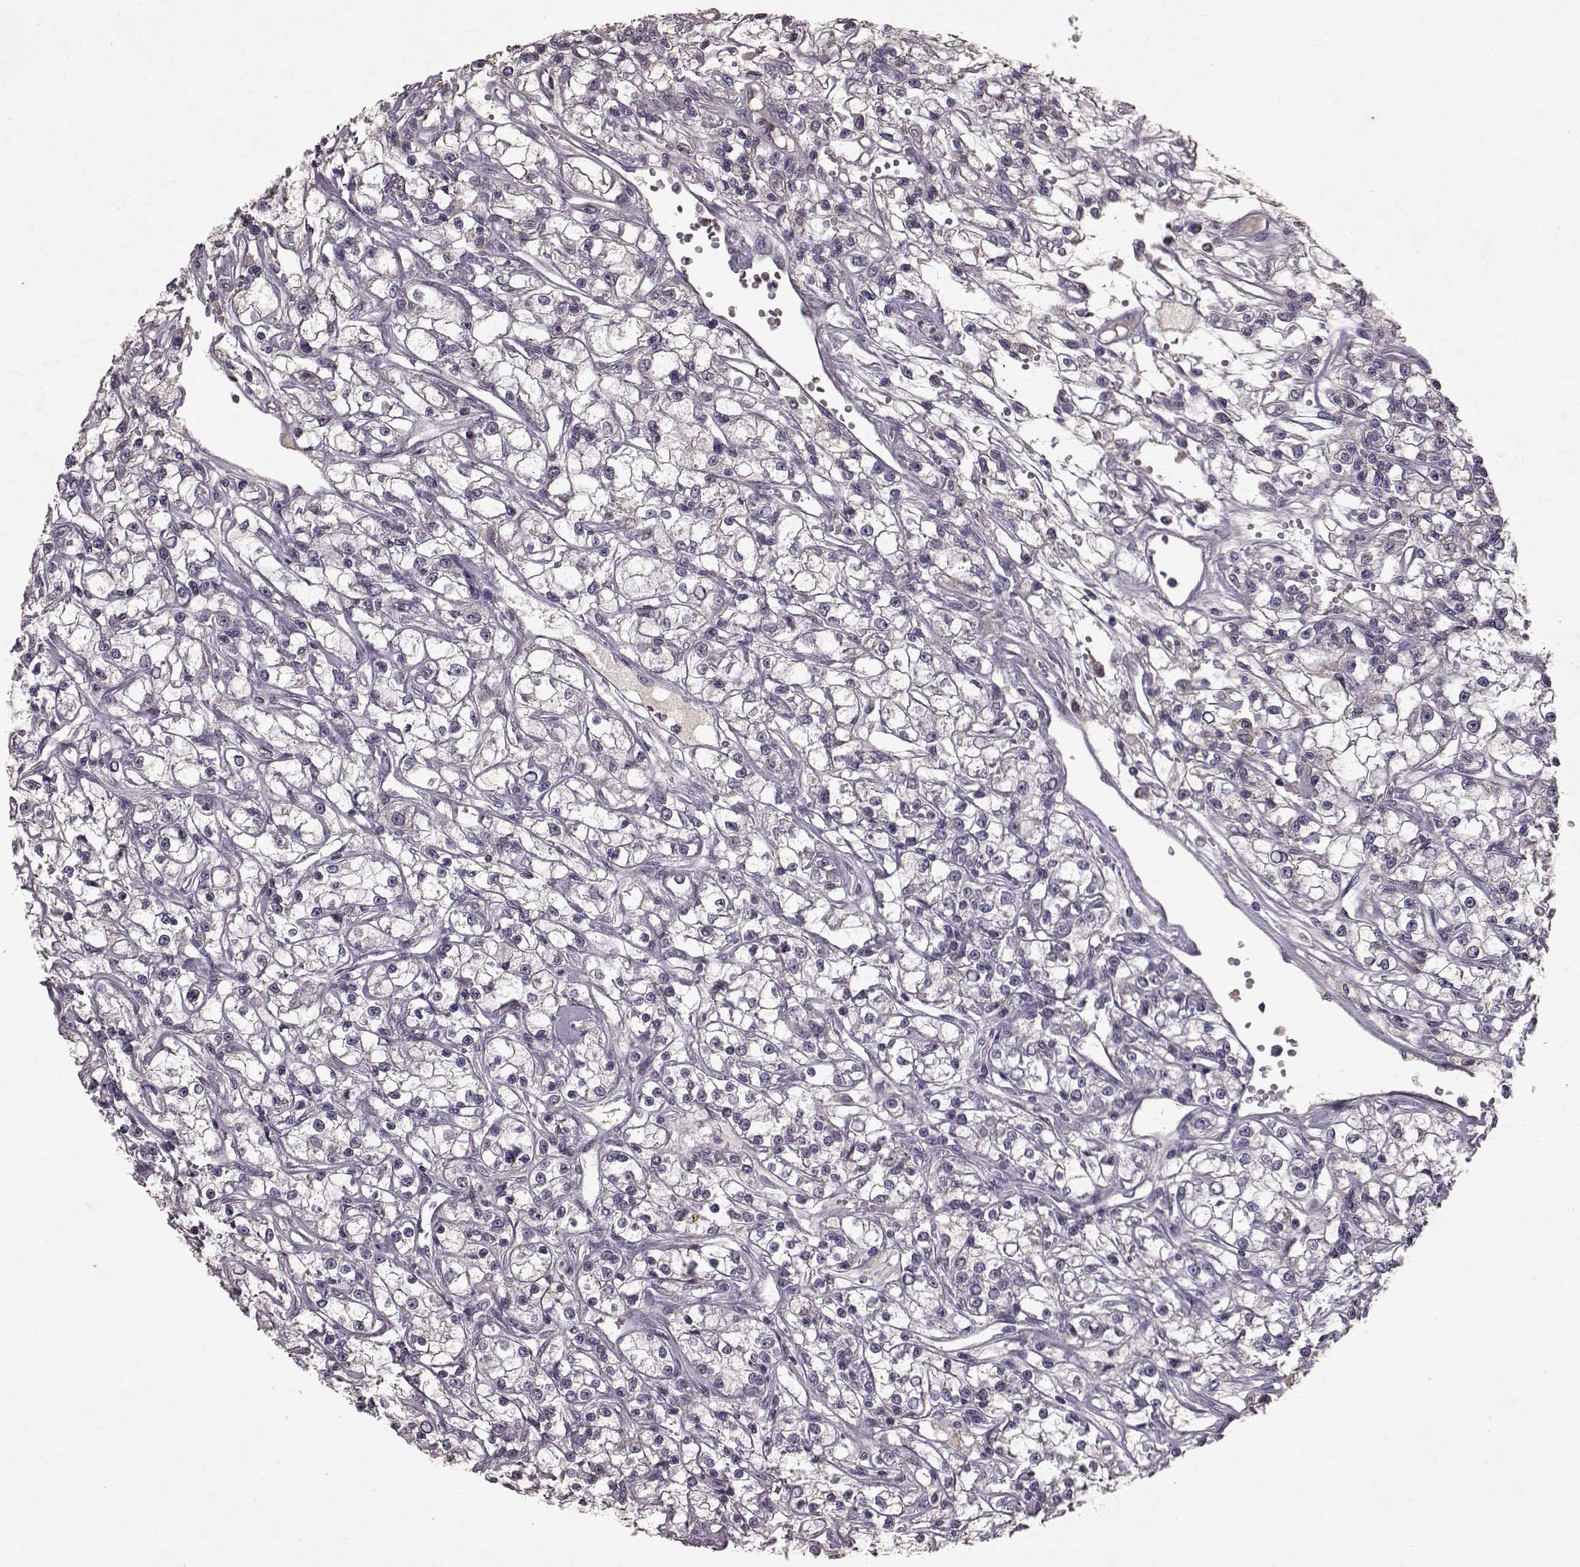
{"staining": {"intensity": "negative", "quantity": "none", "location": "none"}, "tissue": "renal cancer", "cell_type": "Tumor cells", "image_type": "cancer", "snomed": [{"axis": "morphology", "description": "Adenocarcinoma, NOS"}, {"axis": "topography", "description": "Kidney"}], "caption": "High magnification brightfield microscopy of renal adenocarcinoma stained with DAB (3,3'-diaminobenzidine) (brown) and counterstained with hematoxylin (blue): tumor cells show no significant positivity.", "gene": "FRRS1L", "patient": {"sex": "female", "age": 59}}